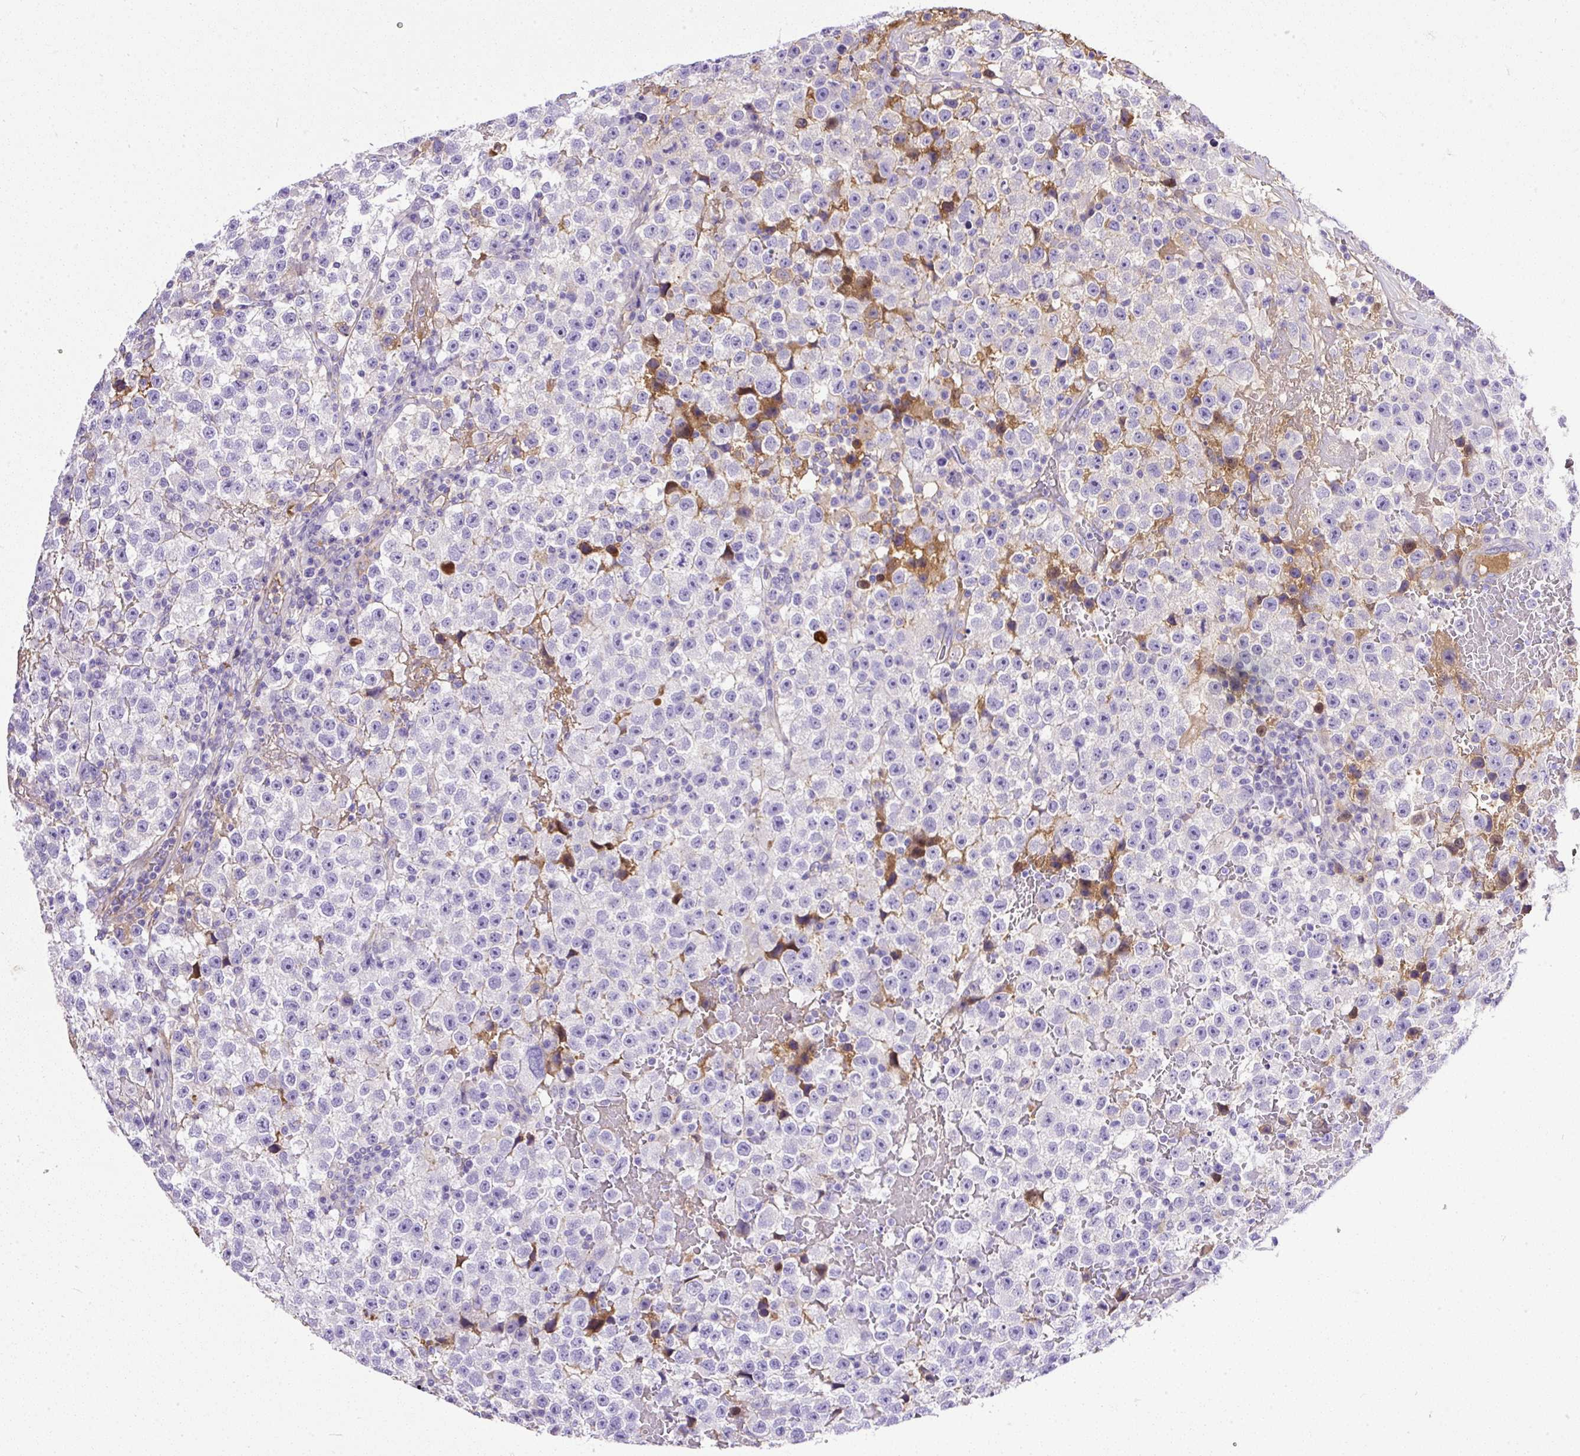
{"staining": {"intensity": "negative", "quantity": "none", "location": "none"}, "tissue": "testis cancer", "cell_type": "Tumor cells", "image_type": "cancer", "snomed": [{"axis": "morphology", "description": "Seminoma, NOS"}, {"axis": "topography", "description": "Testis"}], "caption": "Tumor cells are negative for protein expression in human testis seminoma. (Brightfield microscopy of DAB immunohistochemistry at high magnification).", "gene": "CLEC3B", "patient": {"sex": "male", "age": 22}}